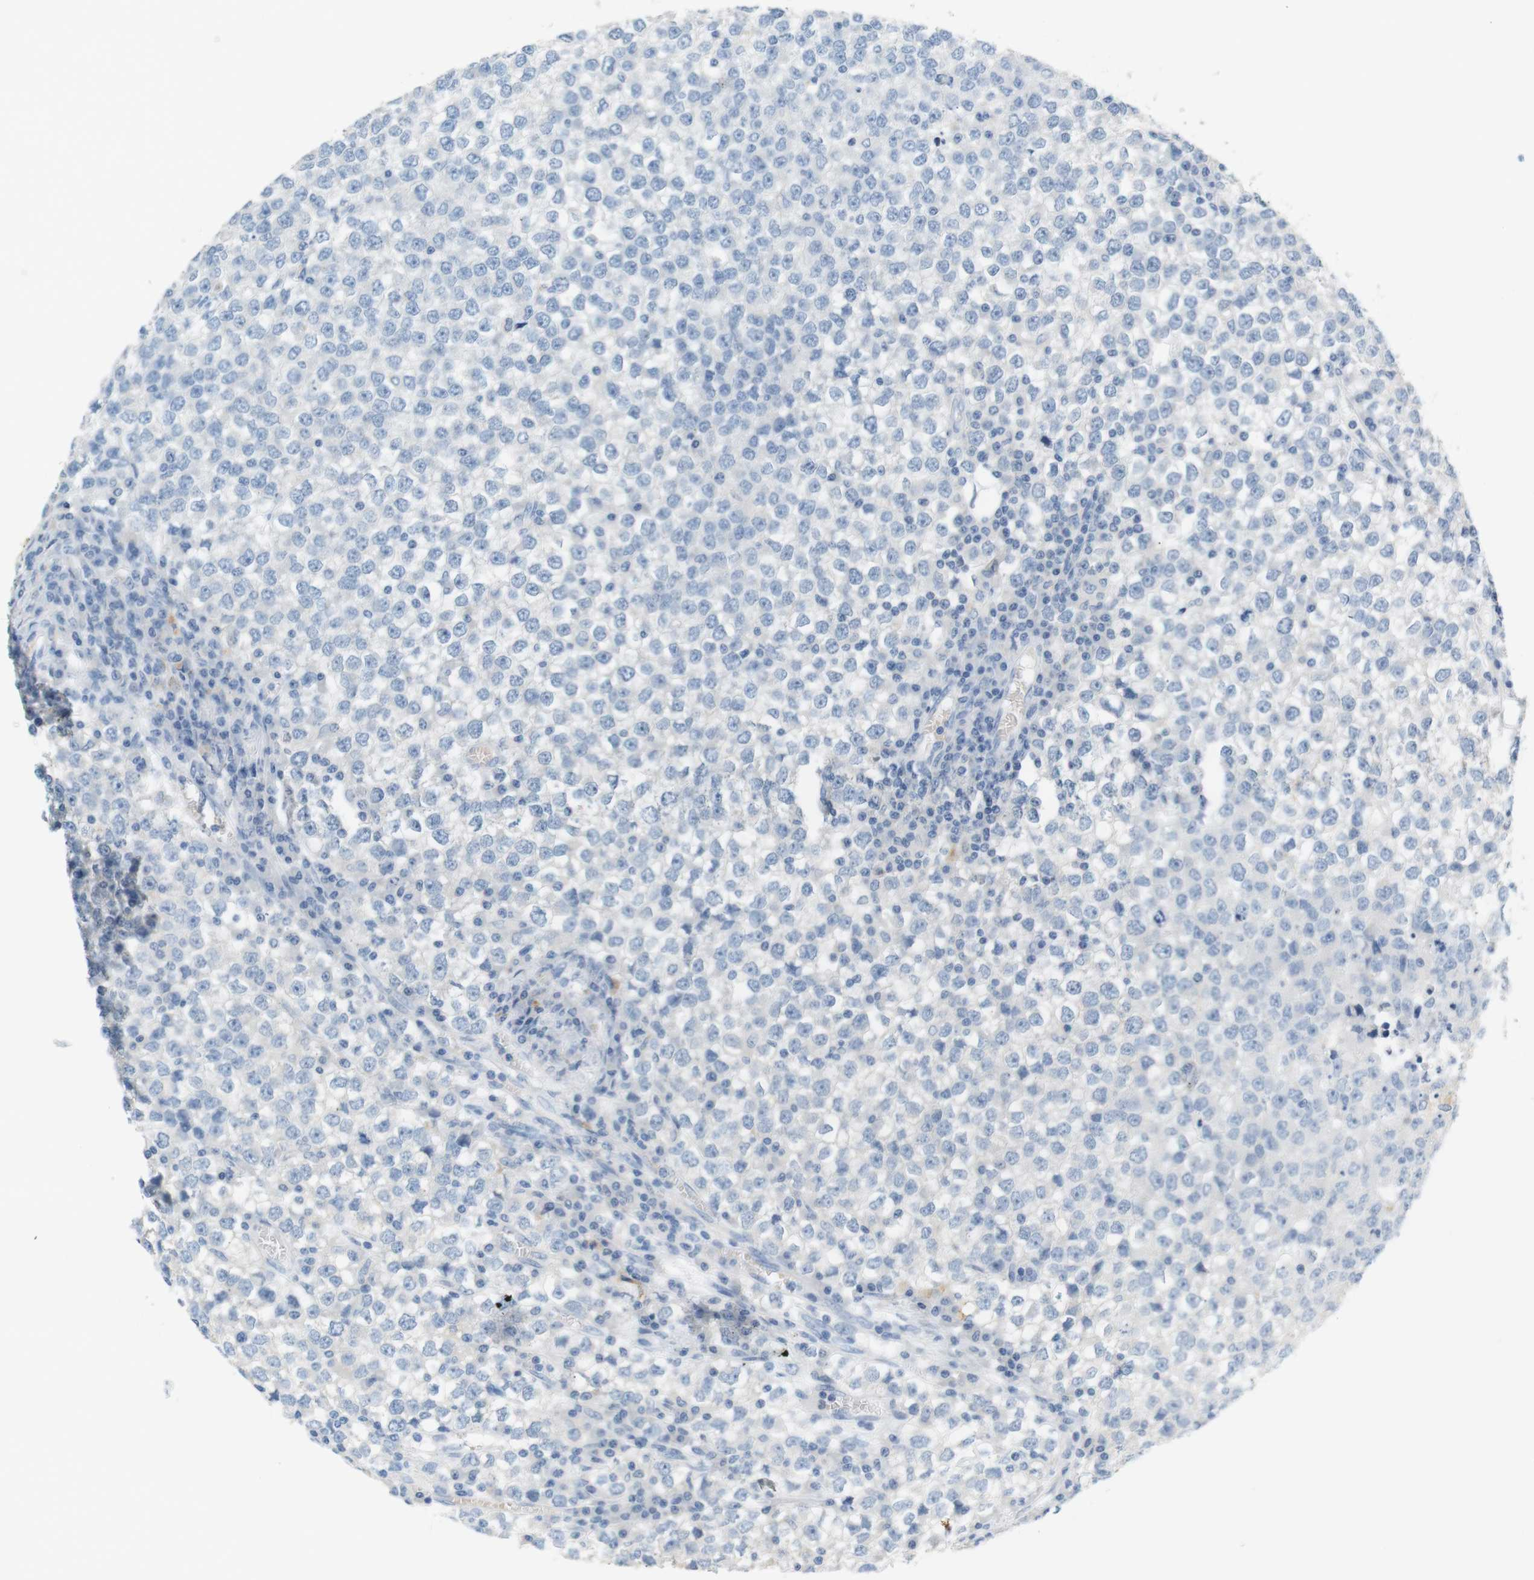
{"staining": {"intensity": "negative", "quantity": "none", "location": "none"}, "tissue": "testis cancer", "cell_type": "Tumor cells", "image_type": "cancer", "snomed": [{"axis": "morphology", "description": "Seminoma, NOS"}, {"axis": "topography", "description": "Testis"}], "caption": "Testis cancer (seminoma) stained for a protein using immunohistochemistry displays no staining tumor cells.", "gene": "LRRK2", "patient": {"sex": "male", "age": 65}}